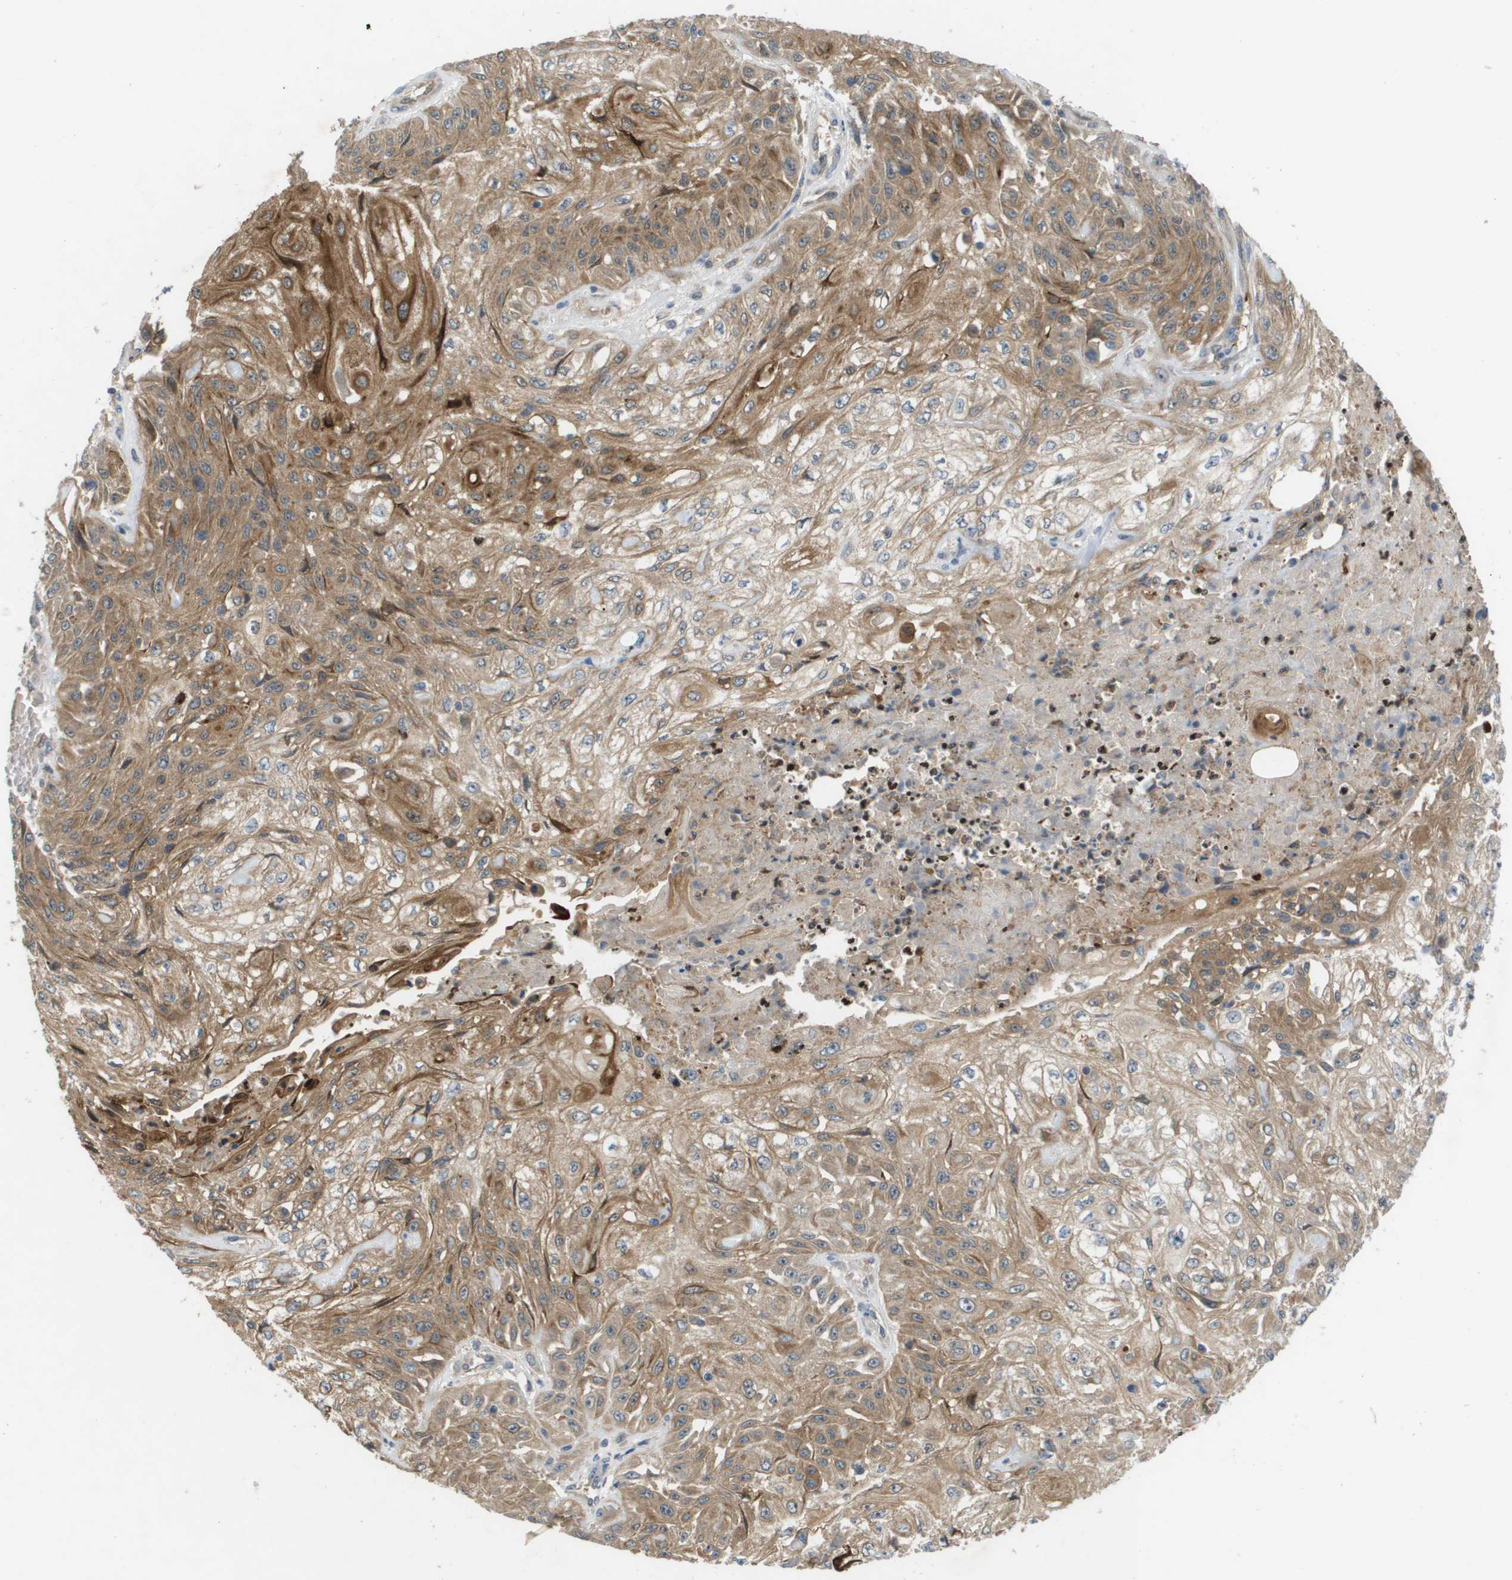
{"staining": {"intensity": "moderate", "quantity": ">75%", "location": "cytoplasmic/membranous"}, "tissue": "skin cancer", "cell_type": "Tumor cells", "image_type": "cancer", "snomed": [{"axis": "morphology", "description": "Squamous cell carcinoma, NOS"}, {"axis": "morphology", "description": "Squamous cell carcinoma, metastatic, NOS"}, {"axis": "topography", "description": "Skin"}, {"axis": "topography", "description": "Lymph node"}], "caption": "Protein analysis of skin cancer (metastatic squamous cell carcinoma) tissue displays moderate cytoplasmic/membranous positivity in approximately >75% of tumor cells.", "gene": "PALD1", "patient": {"sex": "male", "age": 75}}